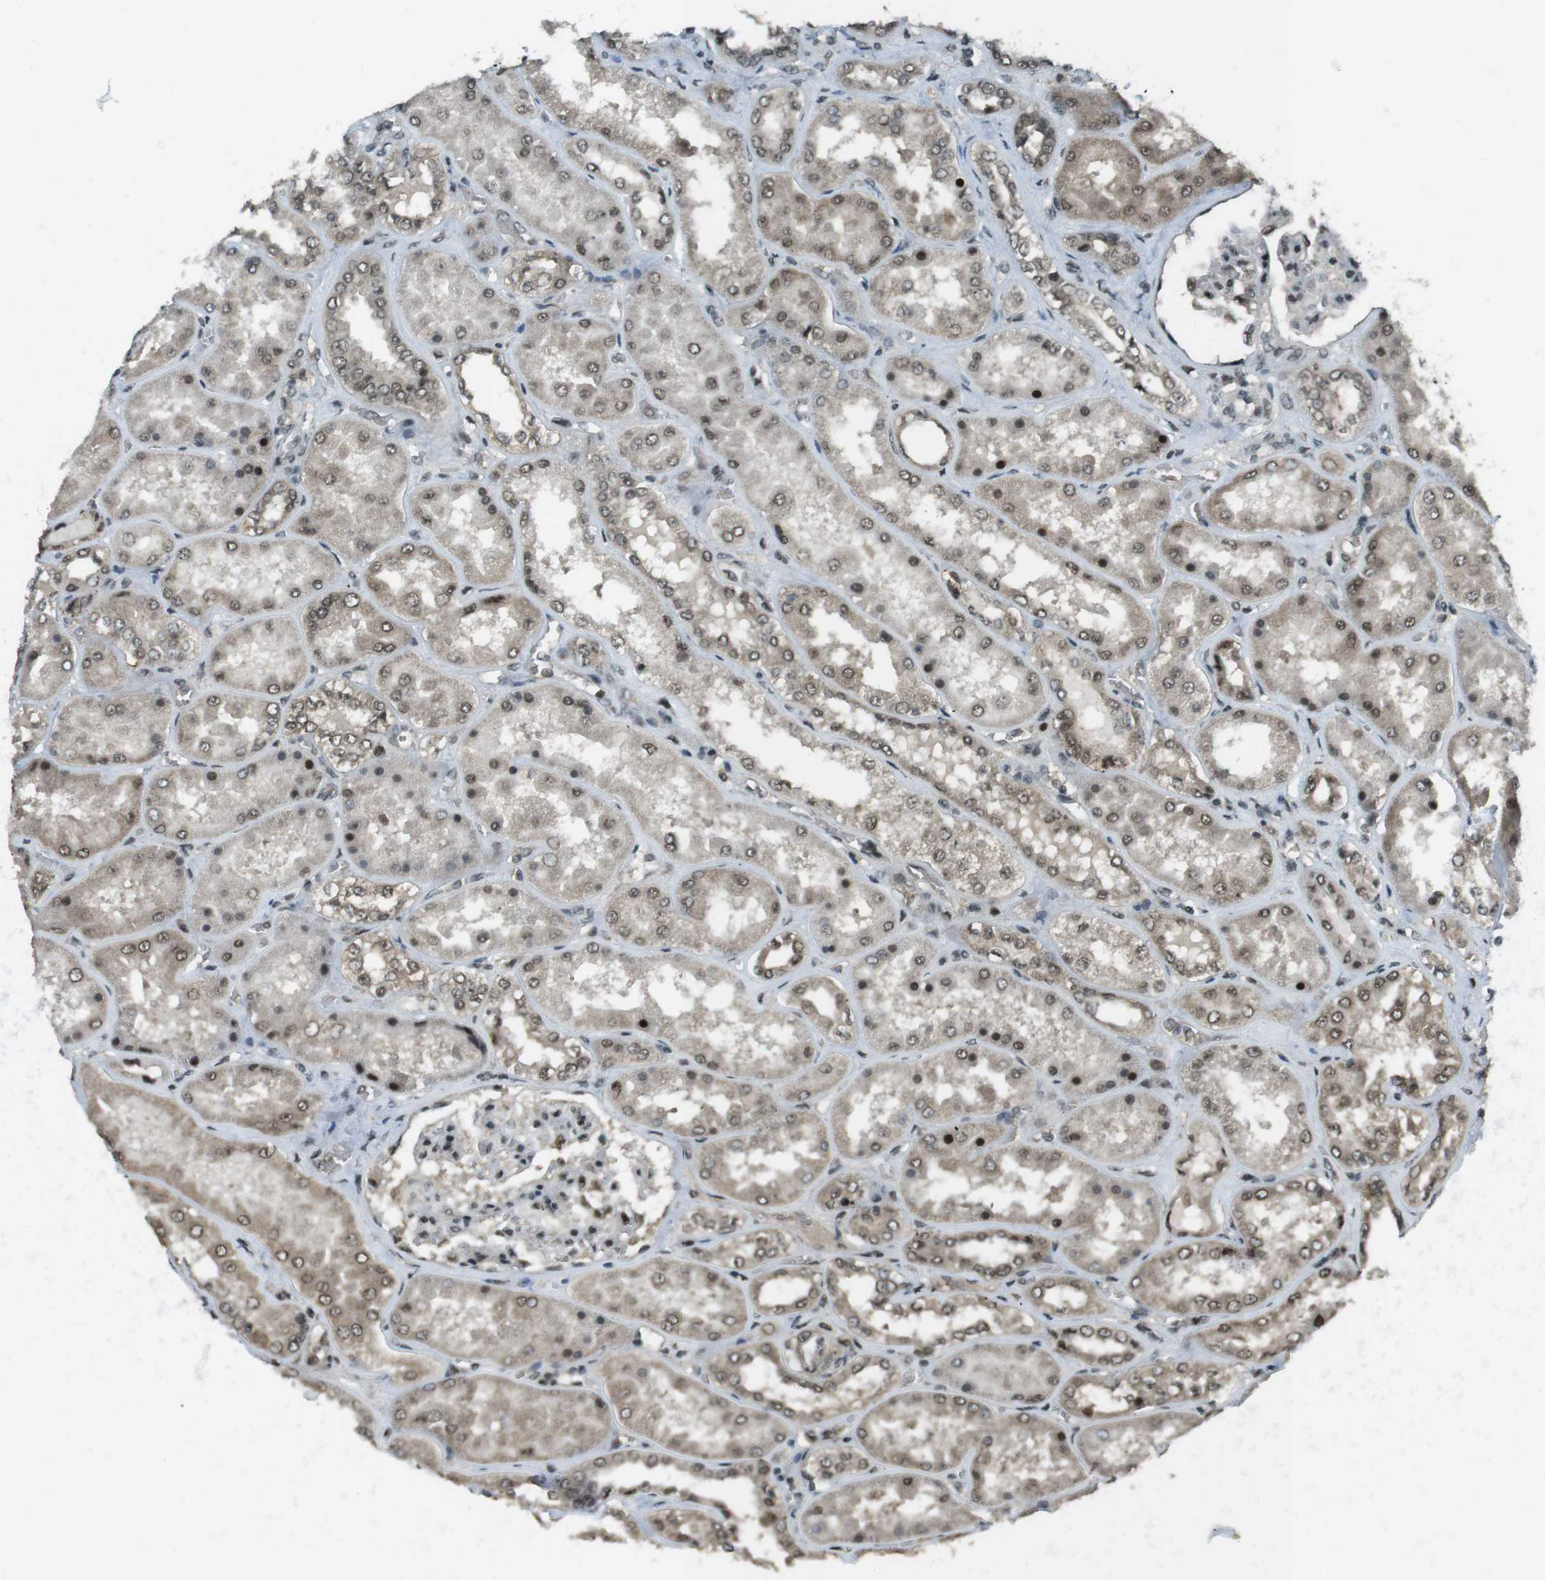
{"staining": {"intensity": "strong", "quantity": "<25%", "location": "nuclear"}, "tissue": "kidney", "cell_type": "Cells in glomeruli", "image_type": "normal", "snomed": [{"axis": "morphology", "description": "Normal tissue, NOS"}, {"axis": "topography", "description": "Kidney"}], "caption": "Protein analysis of unremarkable kidney demonstrates strong nuclear staining in about <25% of cells in glomeruli. Using DAB (brown) and hematoxylin (blue) stains, captured at high magnification using brightfield microscopy.", "gene": "SLITRK5", "patient": {"sex": "female", "age": 56}}